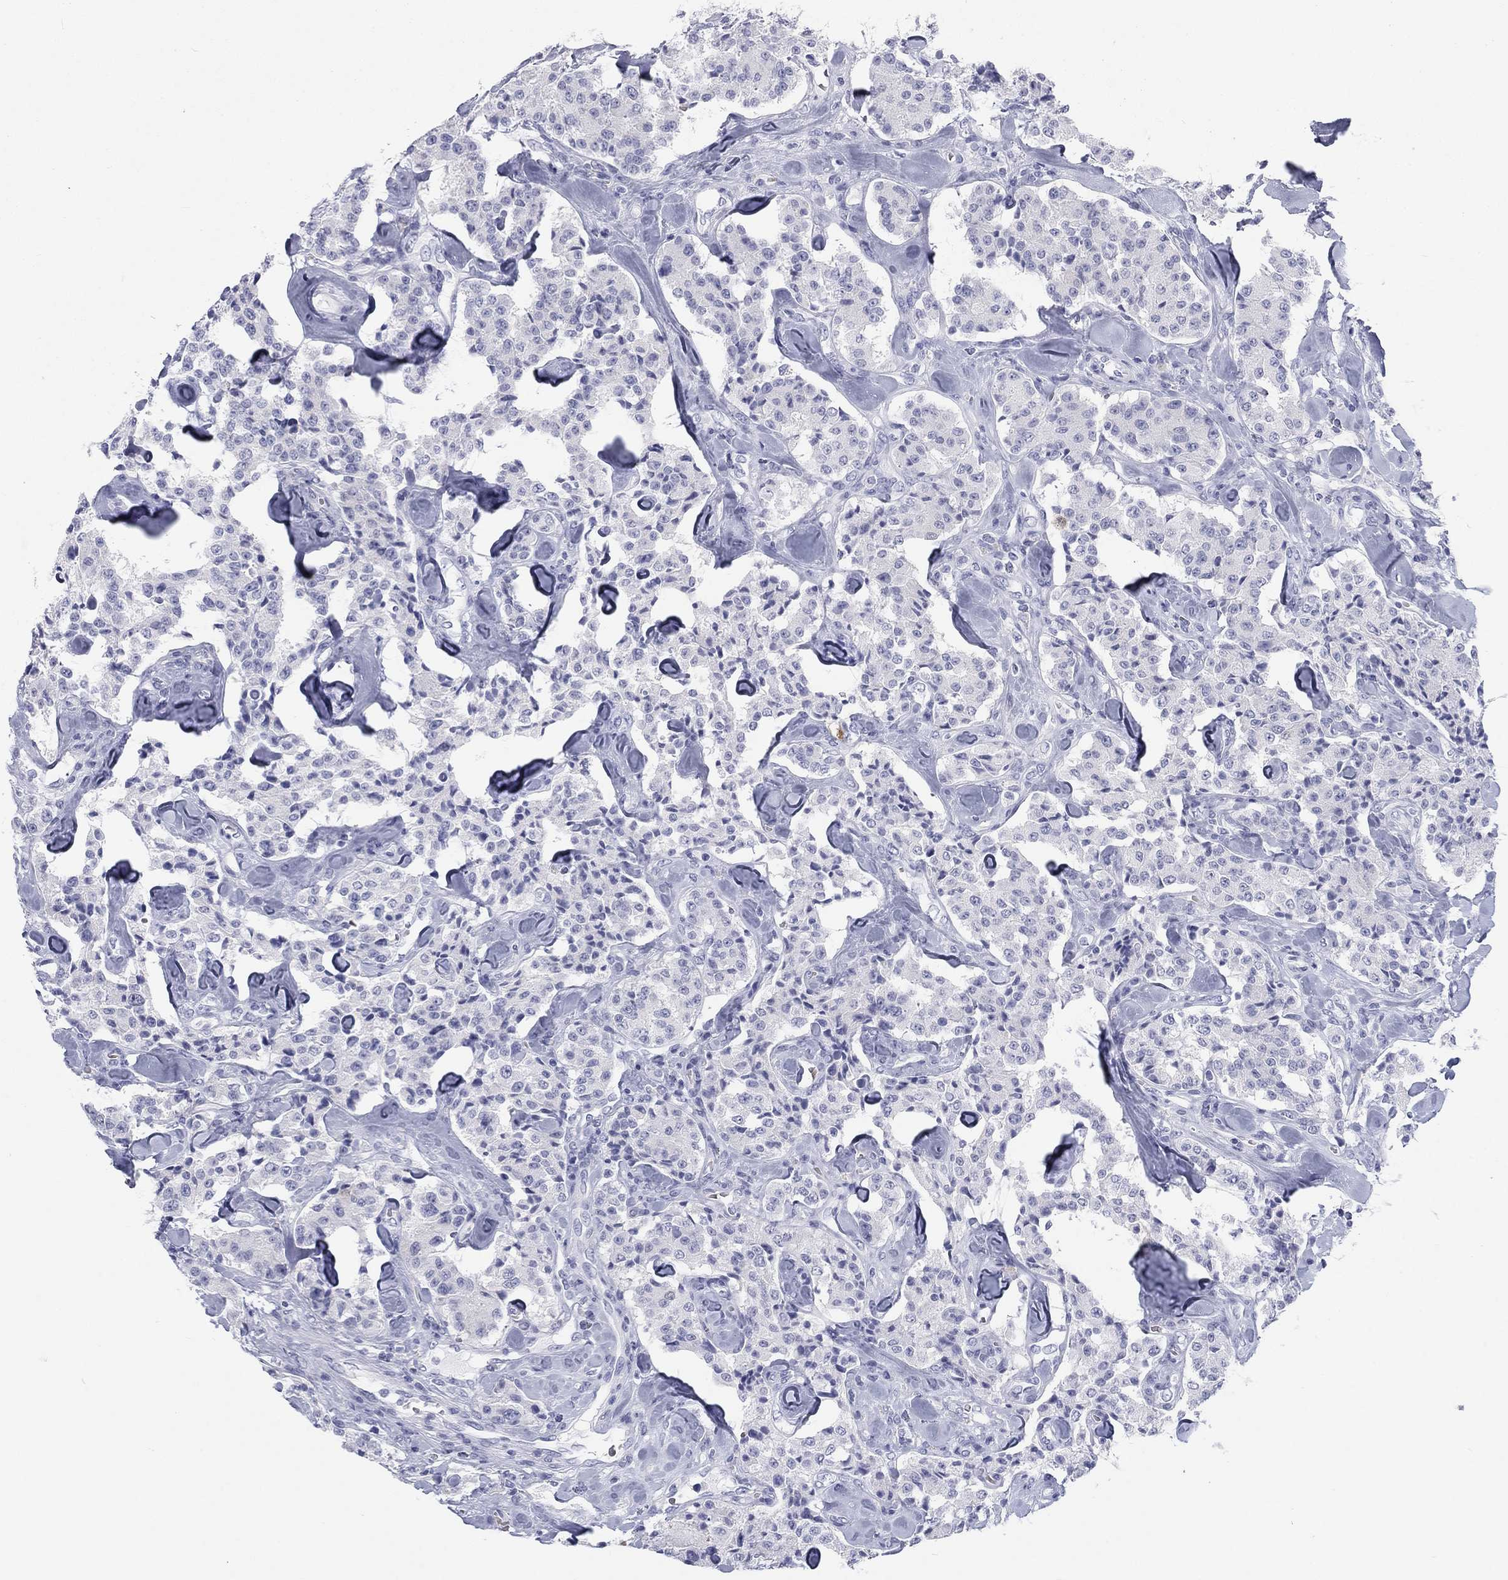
{"staining": {"intensity": "negative", "quantity": "none", "location": "none"}, "tissue": "carcinoid", "cell_type": "Tumor cells", "image_type": "cancer", "snomed": [{"axis": "morphology", "description": "Carcinoid, malignant, NOS"}, {"axis": "topography", "description": "Pancreas"}], "caption": "IHC image of neoplastic tissue: carcinoid (malignant) stained with DAB exhibits no significant protein positivity in tumor cells.", "gene": "CALB1", "patient": {"sex": "male", "age": 41}}